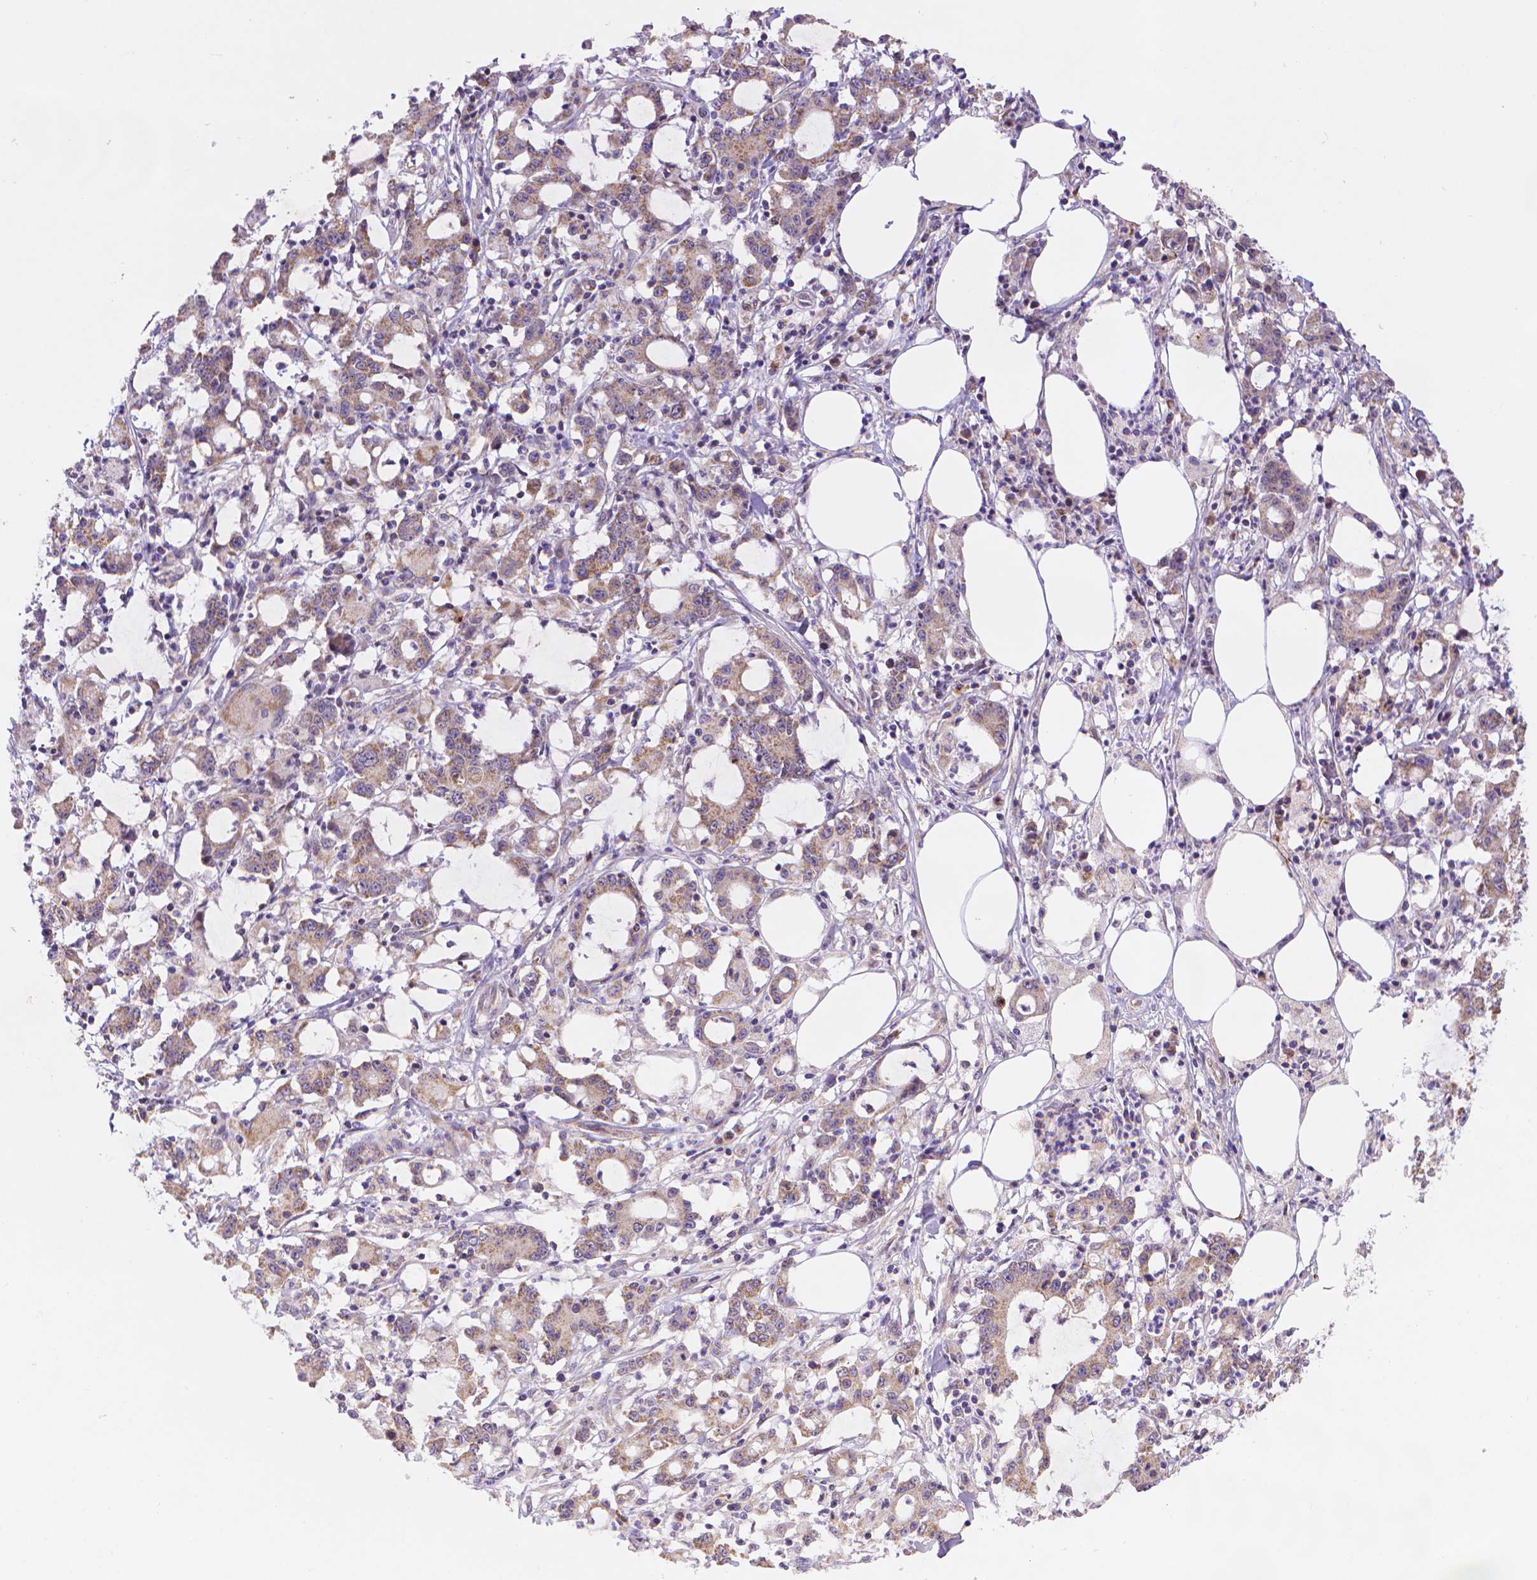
{"staining": {"intensity": "weak", "quantity": ">75%", "location": "cytoplasmic/membranous"}, "tissue": "stomach cancer", "cell_type": "Tumor cells", "image_type": "cancer", "snomed": [{"axis": "morphology", "description": "Adenocarcinoma, NOS"}, {"axis": "topography", "description": "Stomach, upper"}], "caption": "The image exhibits staining of stomach cancer, revealing weak cytoplasmic/membranous protein staining (brown color) within tumor cells.", "gene": "CYYR1", "patient": {"sex": "male", "age": 68}}